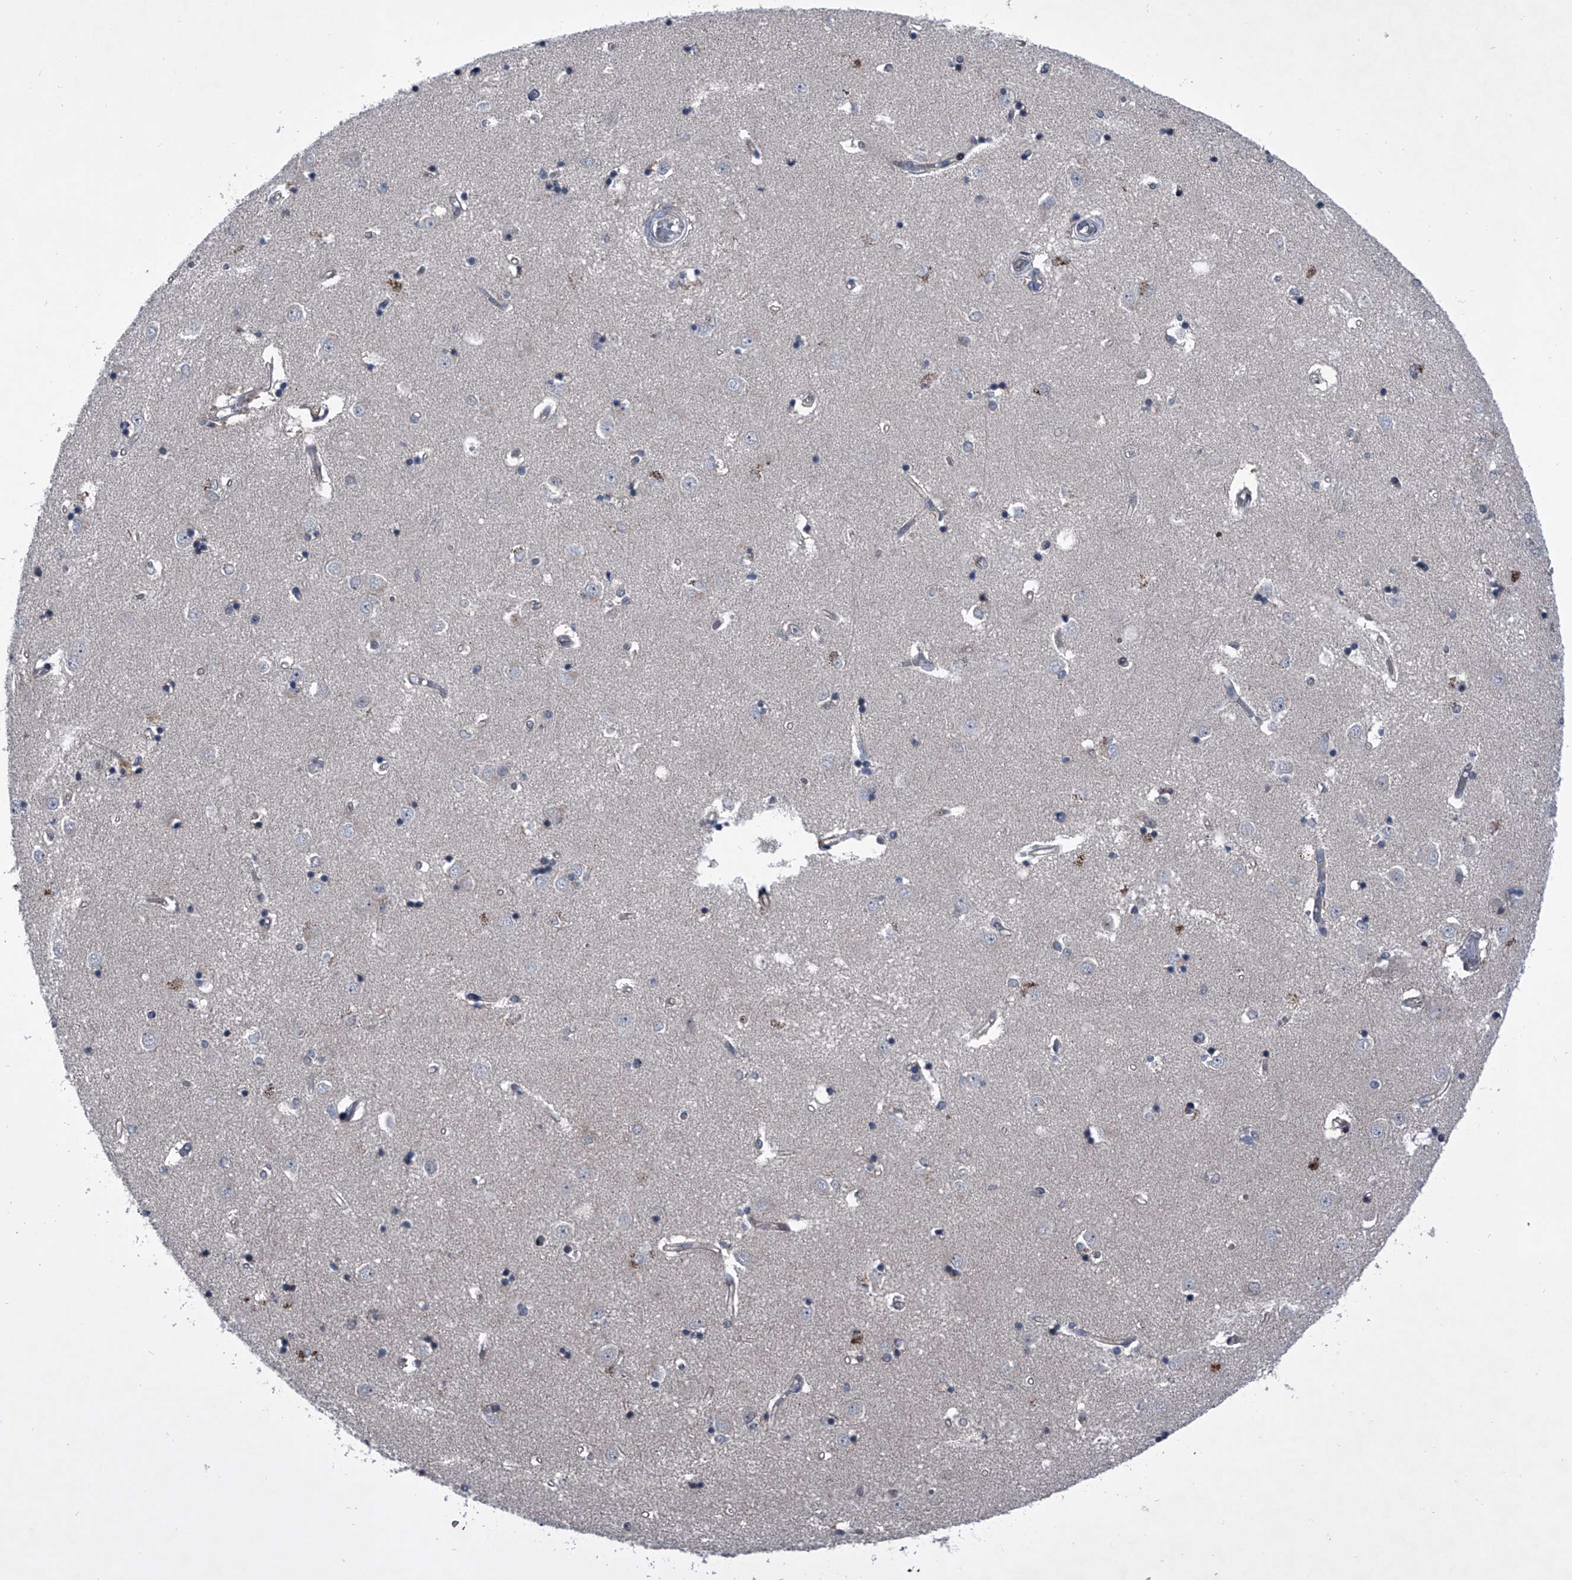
{"staining": {"intensity": "negative", "quantity": "none", "location": "none"}, "tissue": "caudate", "cell_type": "Glial cells", "image_type": "normal", "snomed": [{"axis": "morphology", "description": "Normal tissue, NOS"}, {"axis": "topography", "description": "Lateral ventricle wall"}], "caption": "Glial cells are negative for brown protein staining in benign caudate. (Brightfield microscopy of DAB (3,3'-diaminobenzidine) IHC at high magnification).", "gene": "ELK4", "patient": {"sex": "male", "age": 45}}